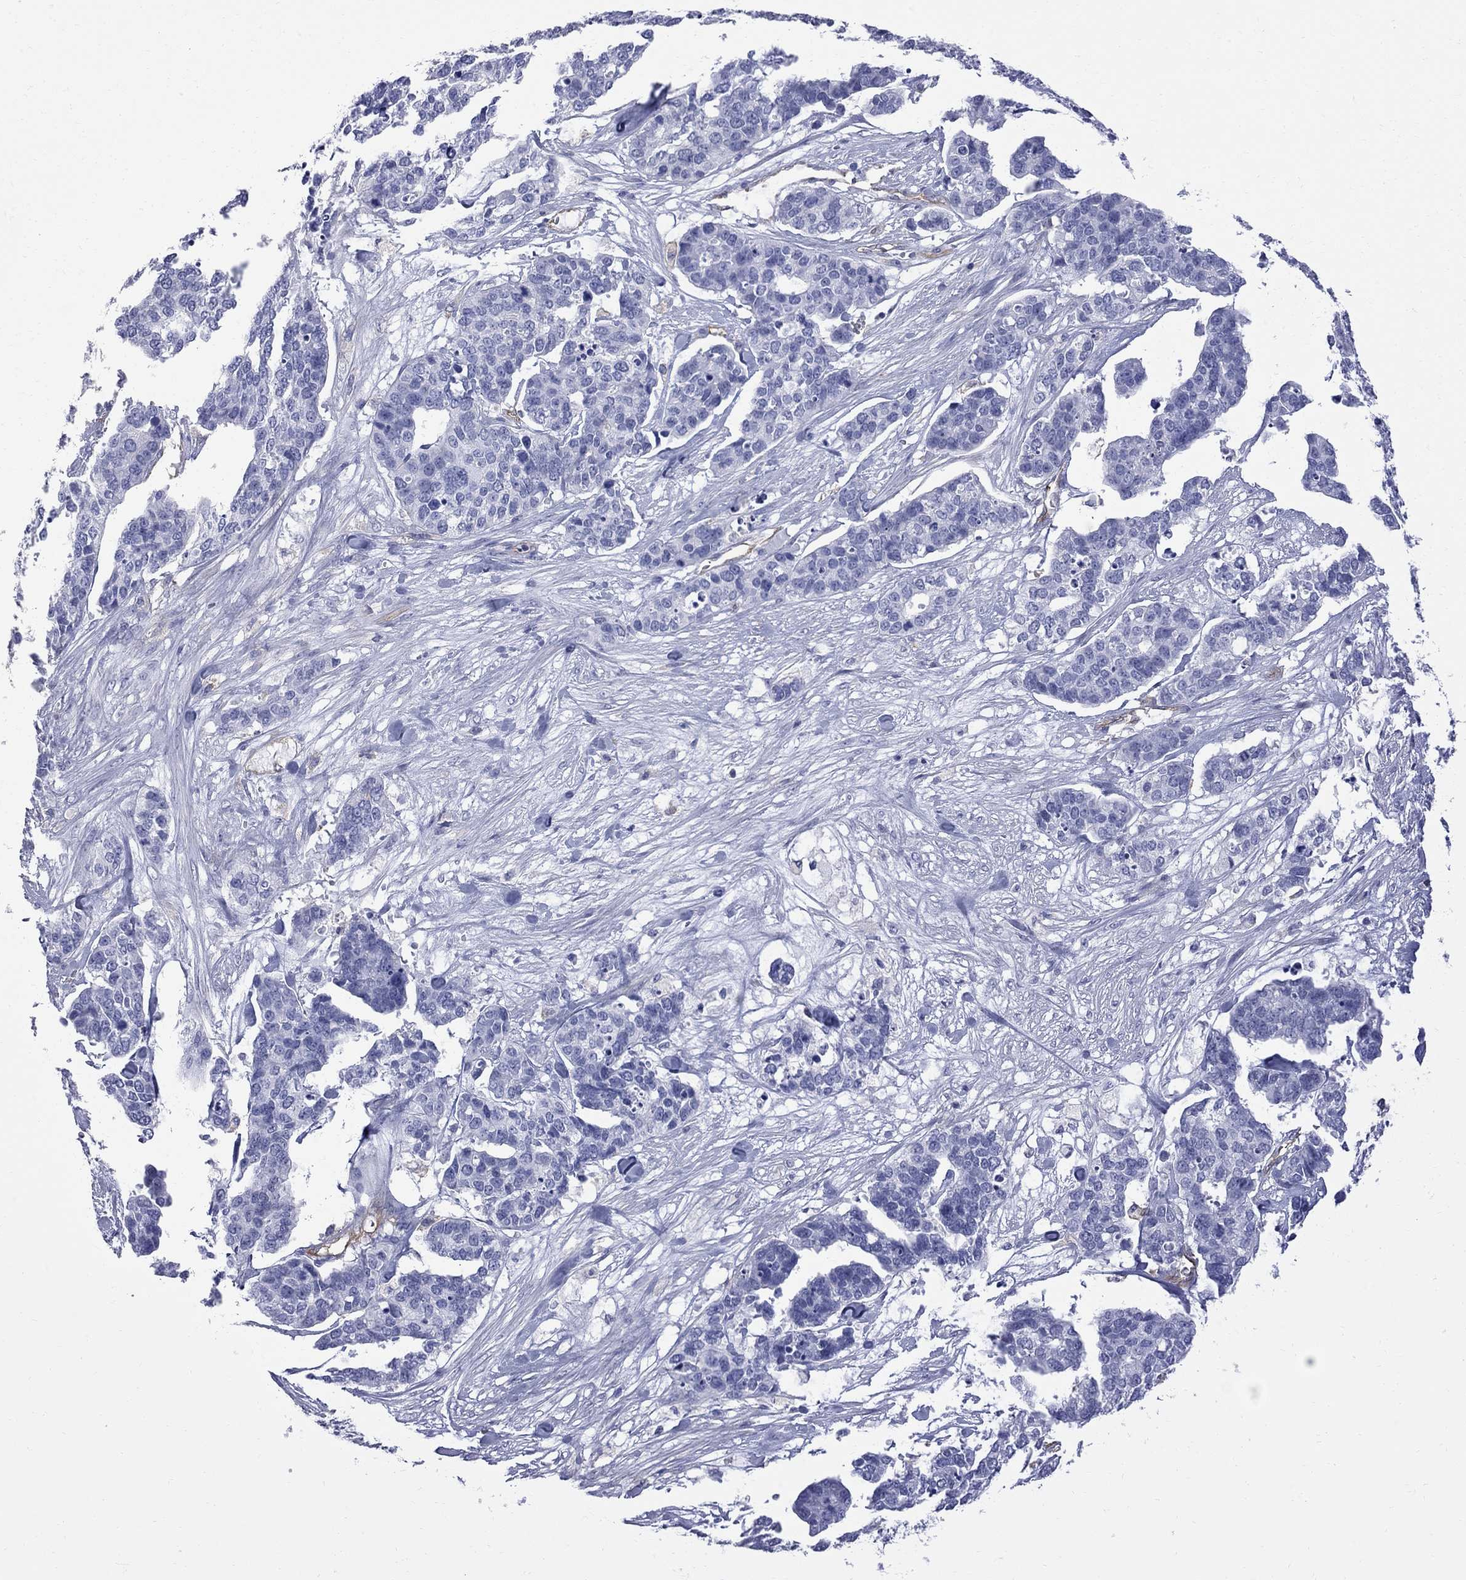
{"staining": {"intensity": "negative", "quantity": "none", "location": "none"}, "tissue": "ovarian cancer", "cell_type": "Tumor cells", "image_type": "cancer", "snomed": [{"axis": "morphology", "description": "Carcinoma, endometroid"}, {"axis": "topography", "description": "Ovary"}], "caption": "Tumor cells show no significant protein positivity in endometroid carcinoma (ovarian). (Stains: DAB IHC with hematoxylin counter stain, Microscopy: brightfield microscopy at high magnification).", "gene": "ABI3", "patient": {"sex": "female", "age": 65}}